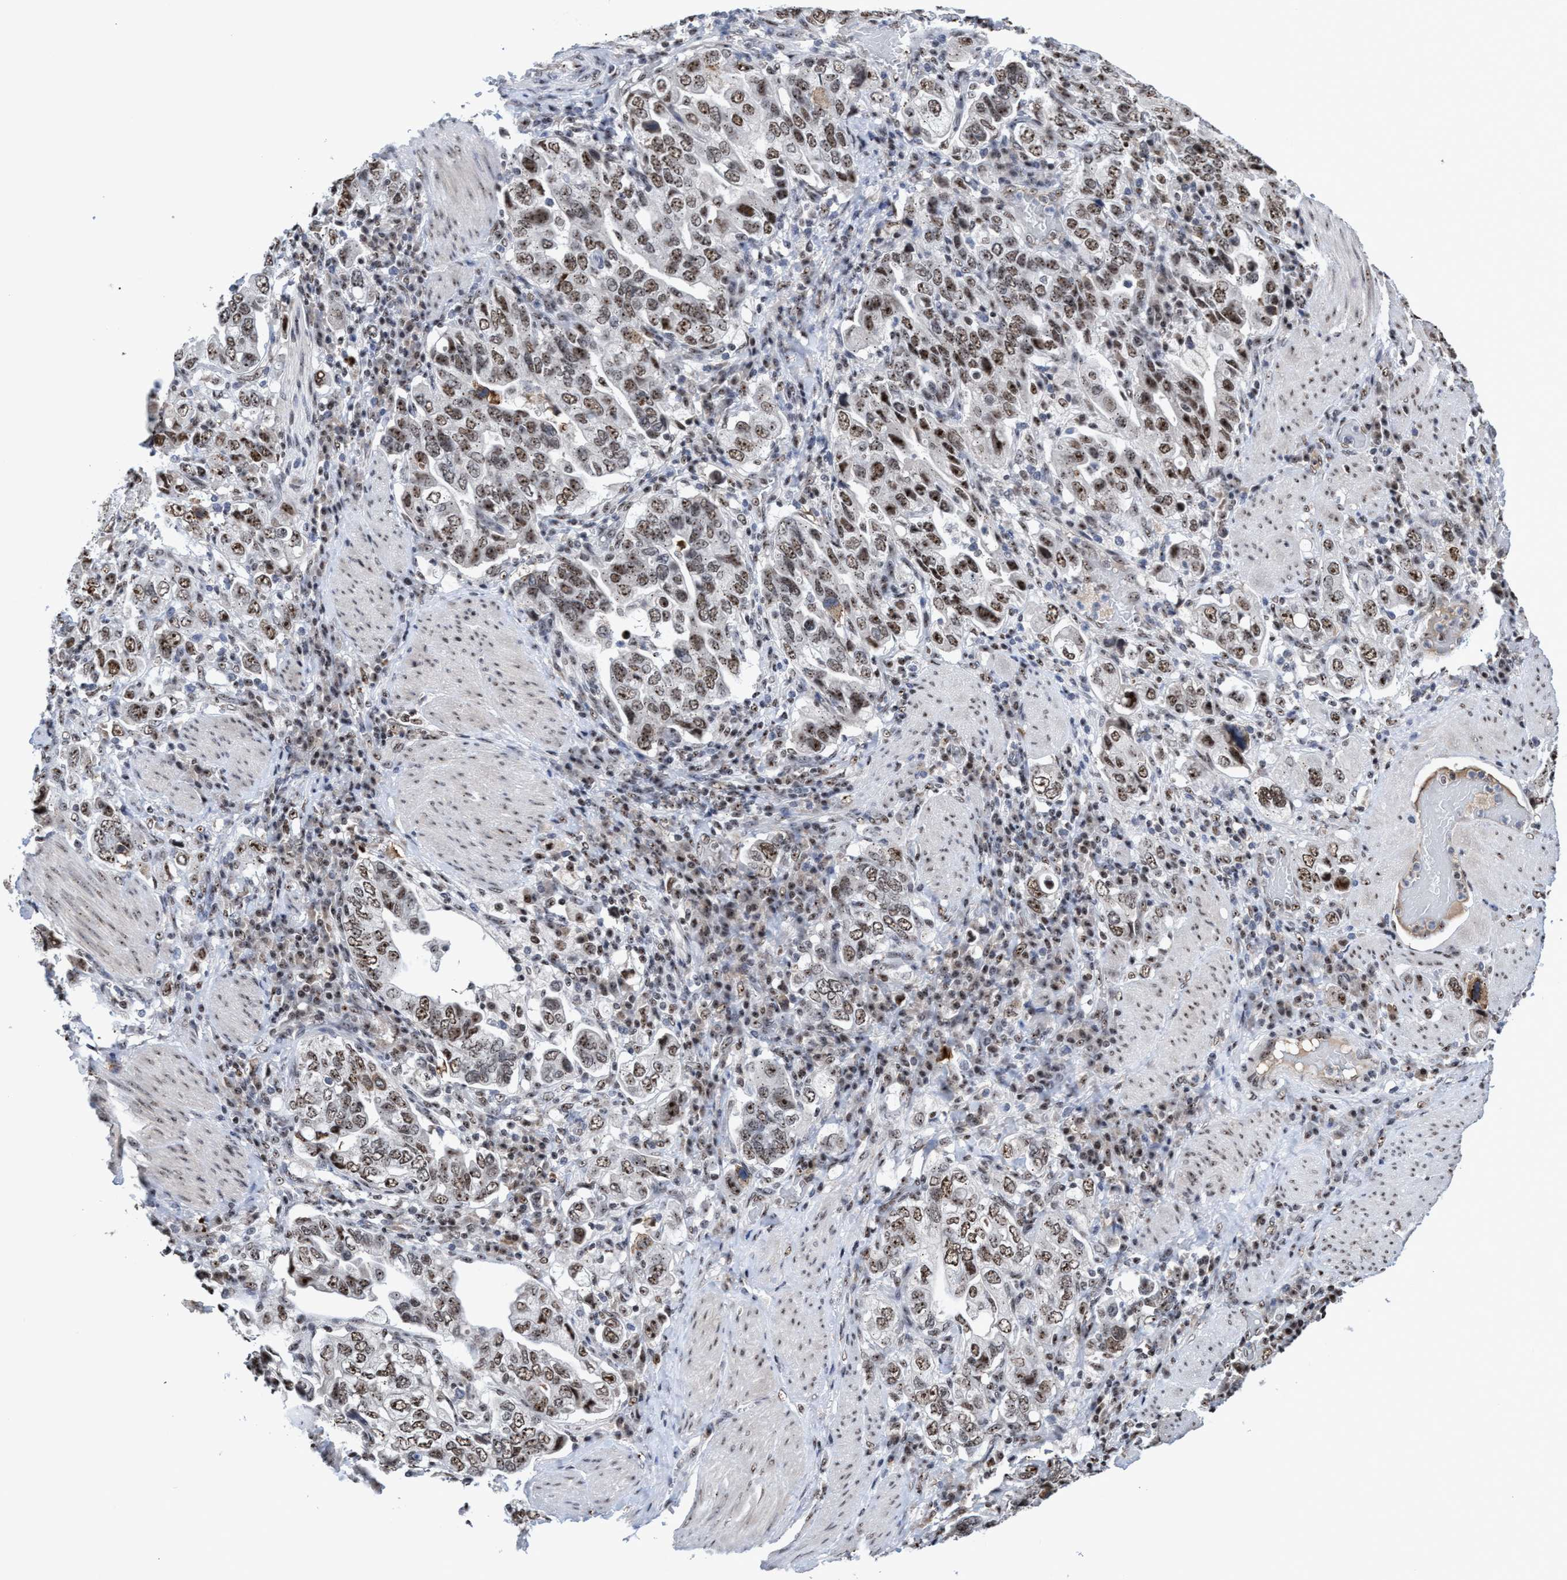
{"staining": {"intensity": "moderate", "quantity": ">75%", "location": "nuclear"}, "tissue": "stomach cancer", "cell_type": "Tumor cells", "image_type": "cancer", "snomed": [{"axis": "morphology", "description": "Adenocarcinoma, NOS"}, {"axis": "topography", "description": "Stomach, upper"}], "caption": "There is medium levels of moderate nuclear positivity in tumor cells of stomach cancer (adenocarcinoma), as demonstrated by immunohistochemical staining (brown color).", "gene": "EFCAB10", "patient": {"sex": "male", "age": 62}}